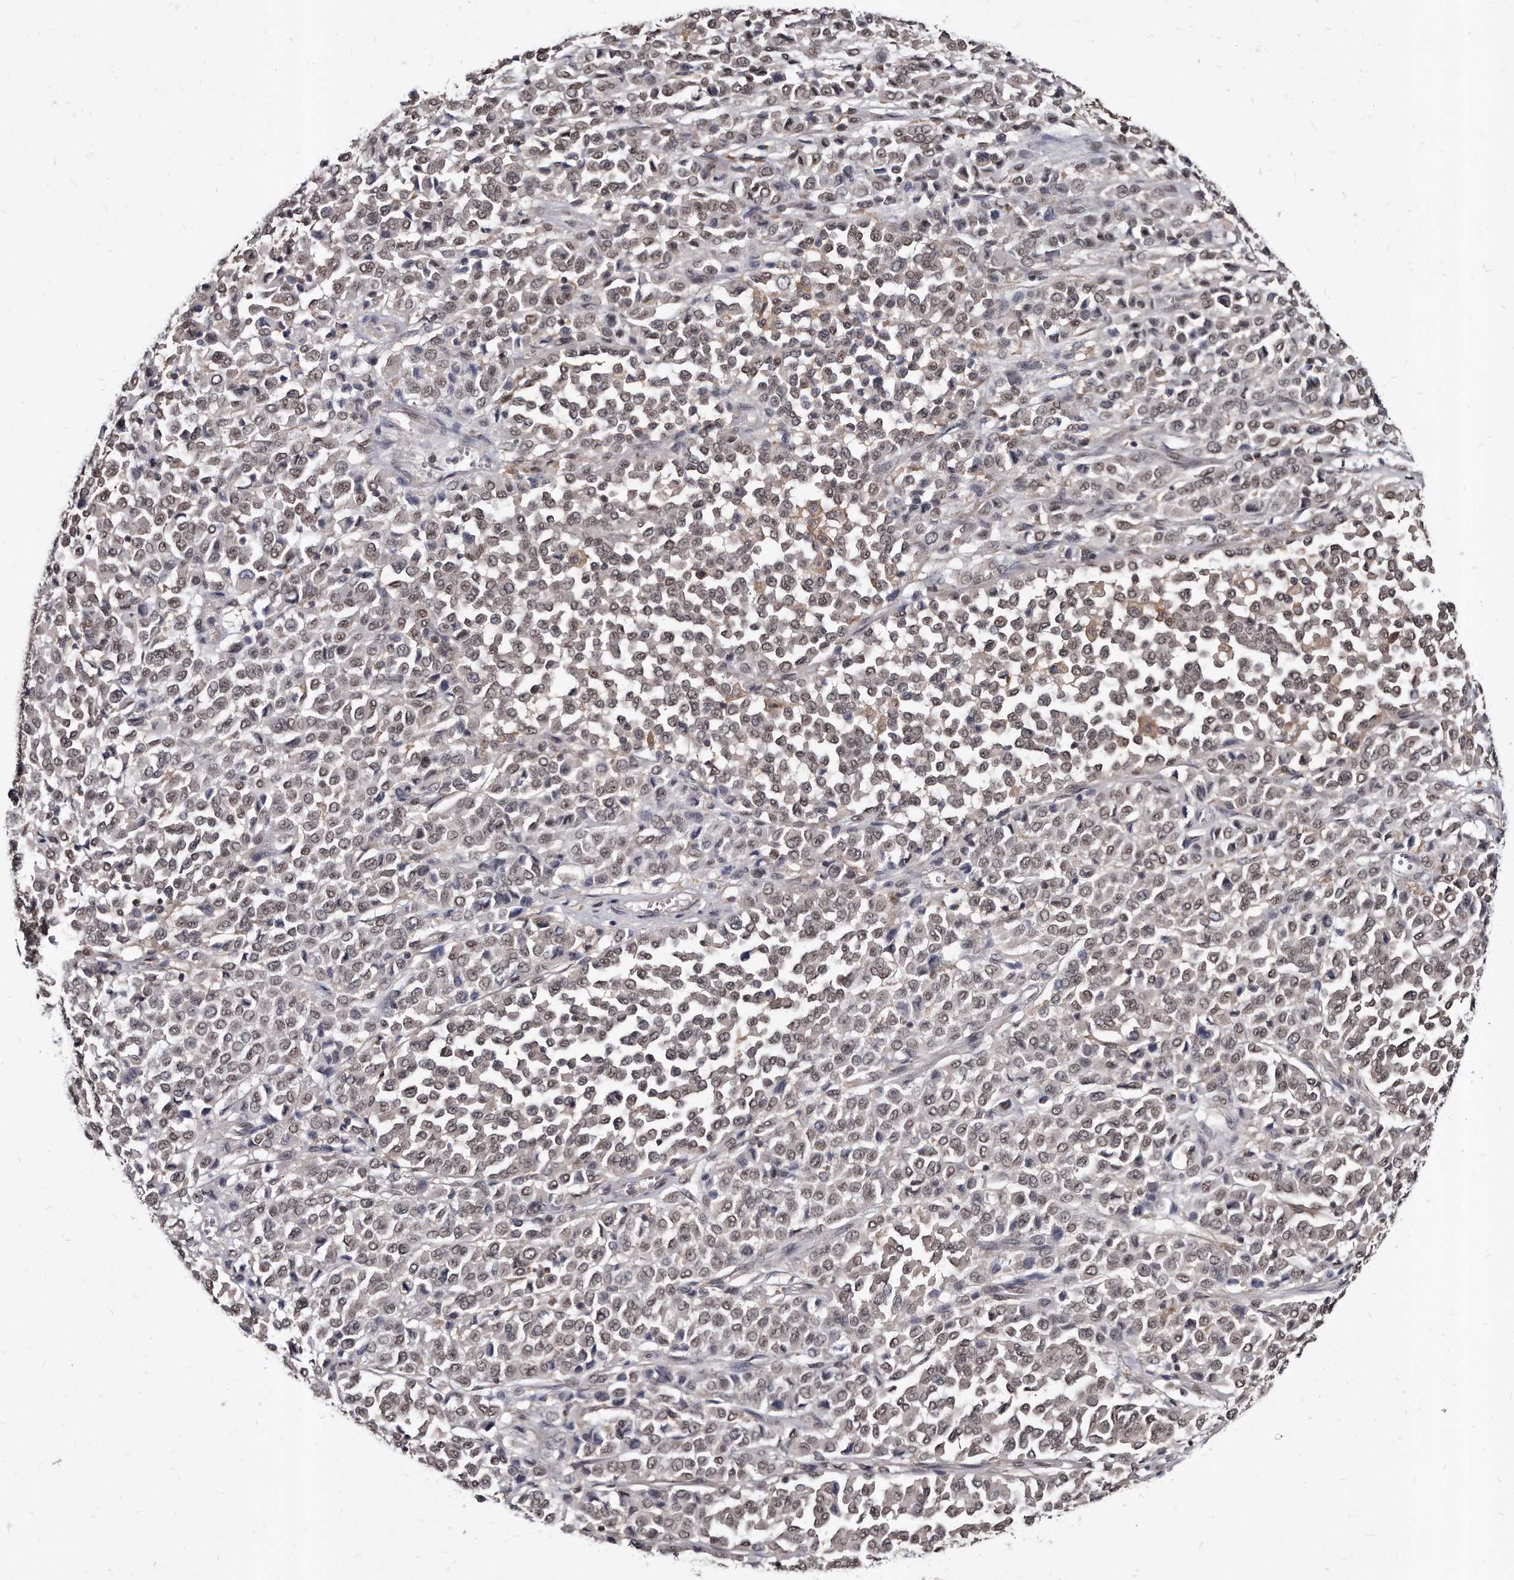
{"staining": {"intensity": "moderate", "quantity": ">75%", "location": "nuclear"}, "tissue": "melanoma", "cell_type": "Tumor cells", "image_type": "cancer", "snomed": [{"axis": "morphology", "description": "Malignant melanoma, Metastatic site"}, {"axis": "topography", "description": "Pancreas"}], "caption": "Immunohistochemistry (DAB) staining of human malignant melanoma (metastatic site) demonstrates moderate nuclear protein expression in about >75% of tumor cells. The protein is shown in brown color, while the nuclei are stained blue.", "gene": "KLHDC3", "patient": {"sex": "female", "age": 30}}